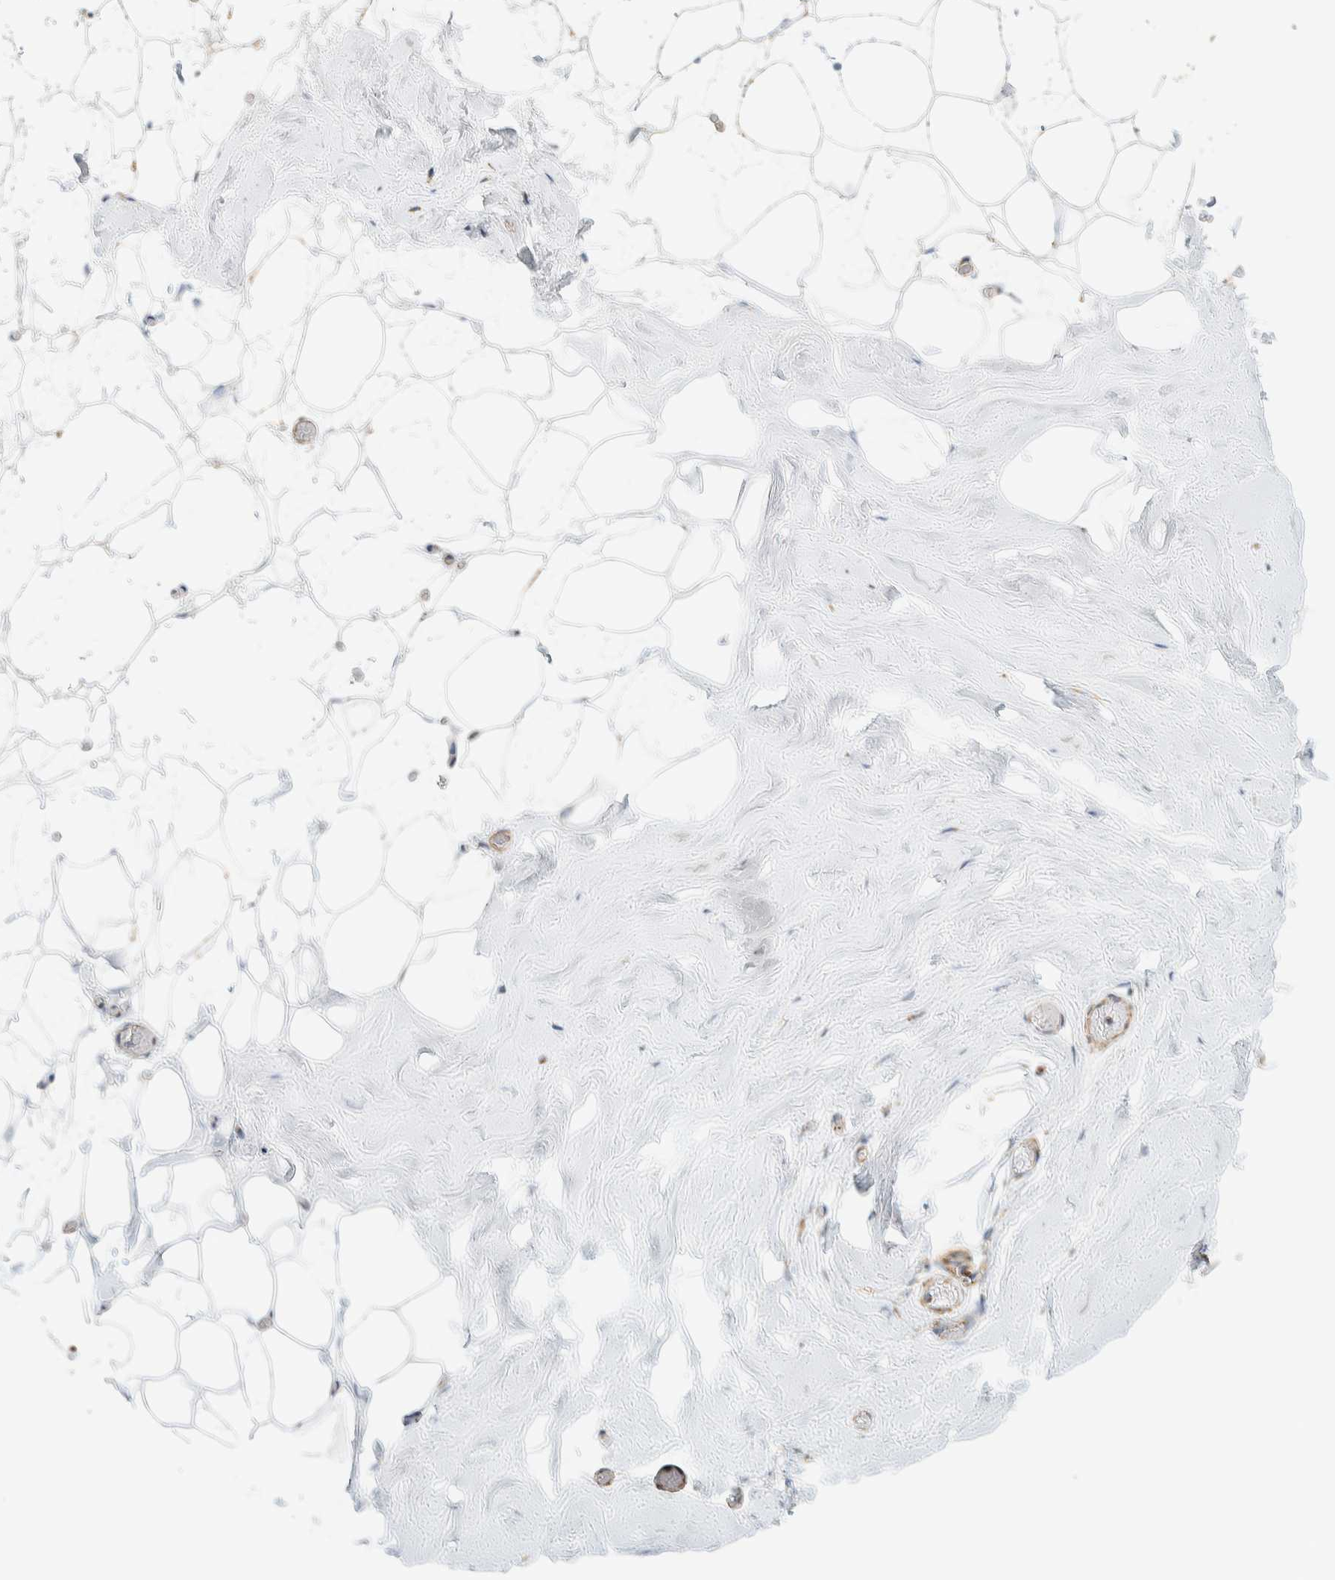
{"staining": {"intensity": "weak", "quantity": ">75%", "location": "cytoplasmic/membranous"}, "tissue": "adipose tissue", "cell_type": "Adipocytes", "image_type": "normal", "snomed": [{"axis": "morphology", "description": "Normal tissue, NOS"}, {"axis": "morphology", "description": "Fibrosis, NOS"}, {"axis": "topography", "description": "Breast"}, {"axis": "topography", "description": "Adipose tissue"}], "caption": "Adipose tissue stained for a protein reveals weak cytoplasmic/membranous positivity in adipocytes. Nuclei are stained in blue.", "gene": "KIFAP3", "patient": {"sex": "female", "age": 39}}